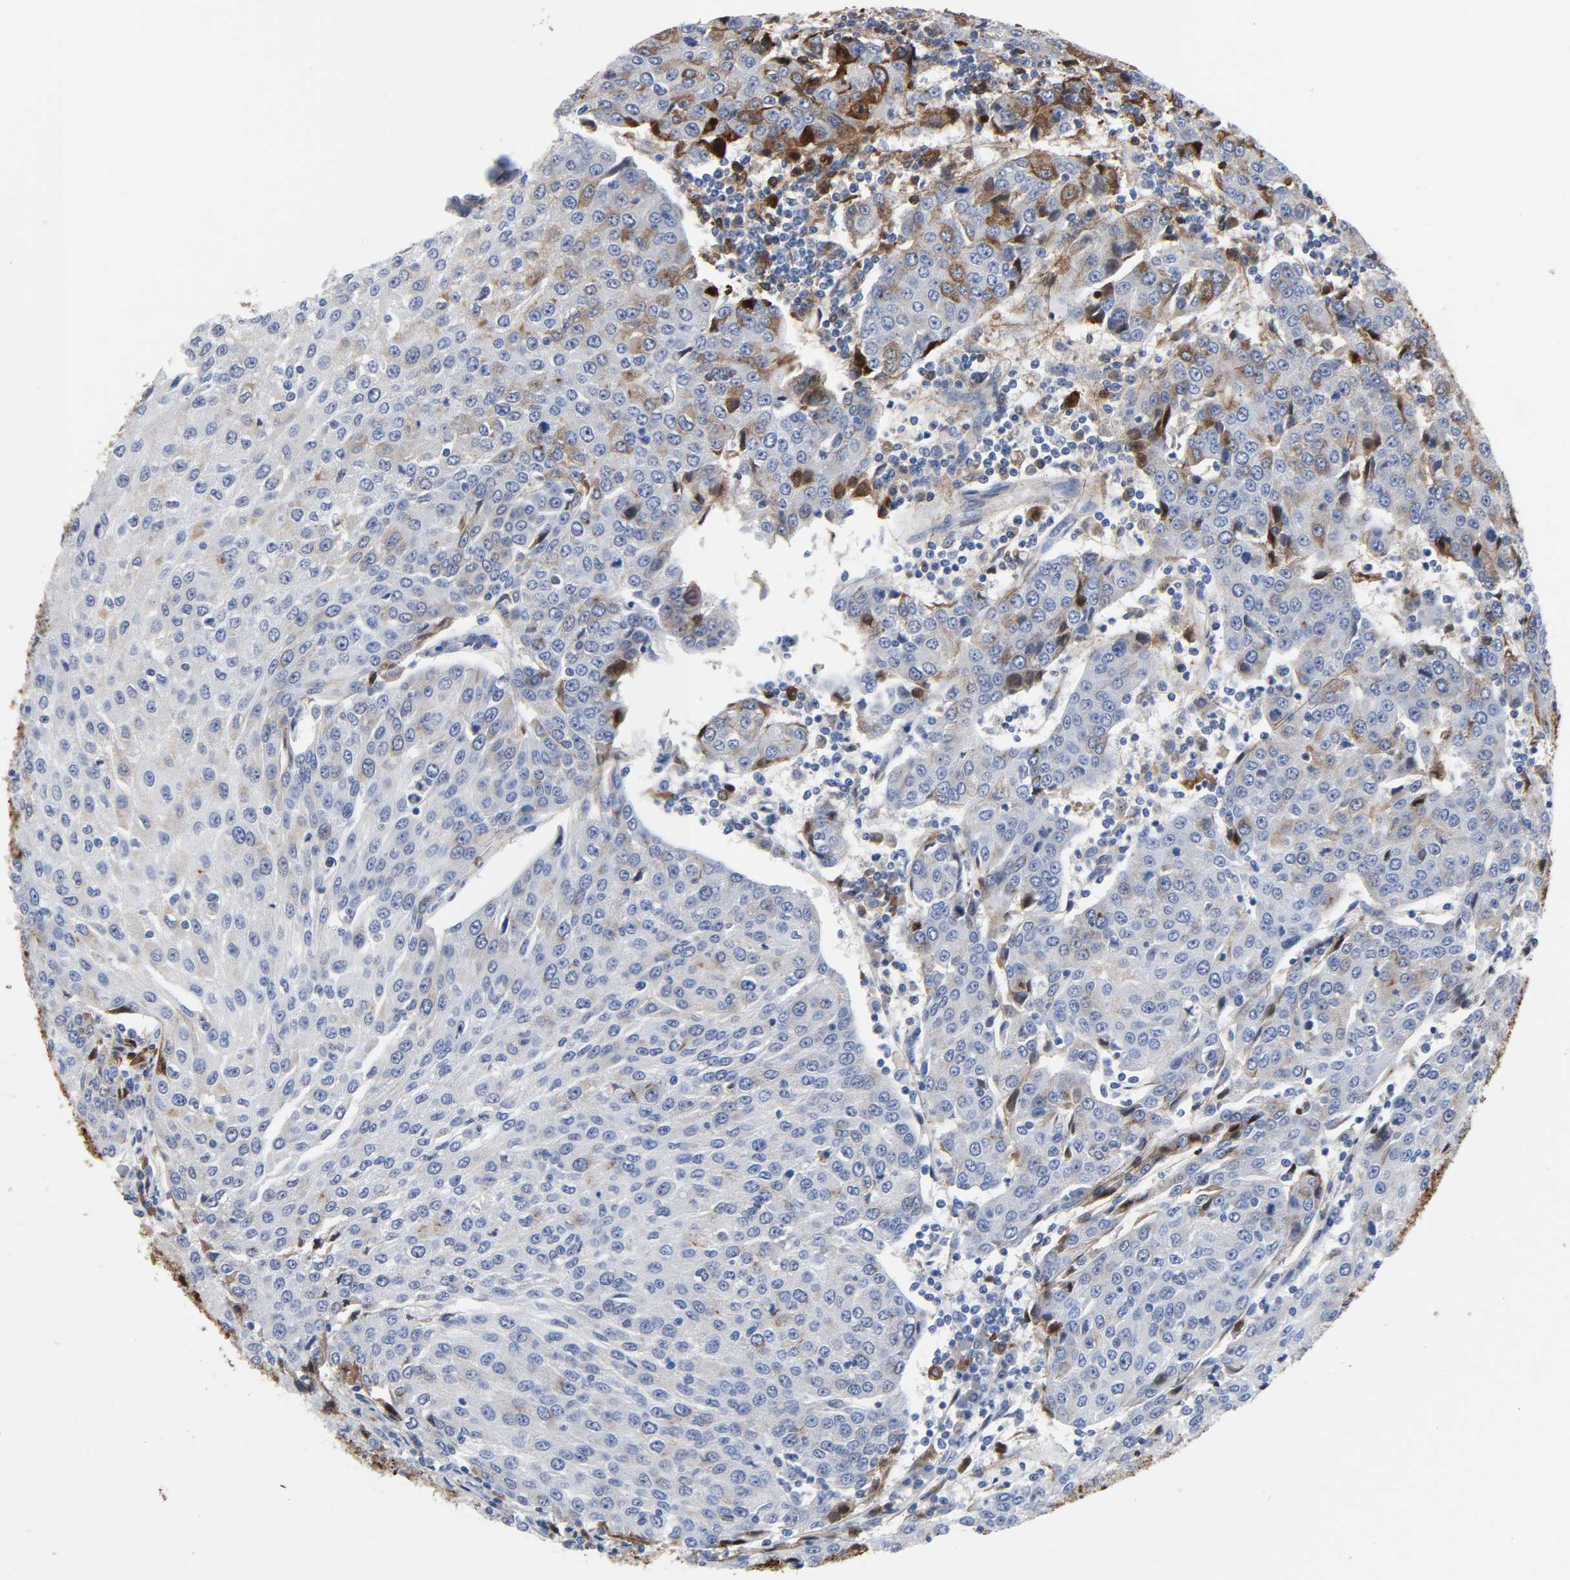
{"staining": {"intensity": "moderate", "quantity": "25%-75%", "location": "cytoplasmic/membranous"}, "tissue": "urothelial cancer", "cell_type": "Tumor cells", "image_type": "cancer", "snomed": [{"axis": "morphology", "description": "Urothelial carcinoma, High grade"}, {"axis": "topography", "description": "Urinary bladder"}], "caption": "Brown immunohistochemical staining in urothelial cancer demonstrates moderate cytoplasmic/membranous positivity in about 25%-75% of tumor cells. Ihc stains the protein in brown and the nuclei are stained blue.", "gene": "FBLN1", "patient": {"sex": "female", "age": 85}}